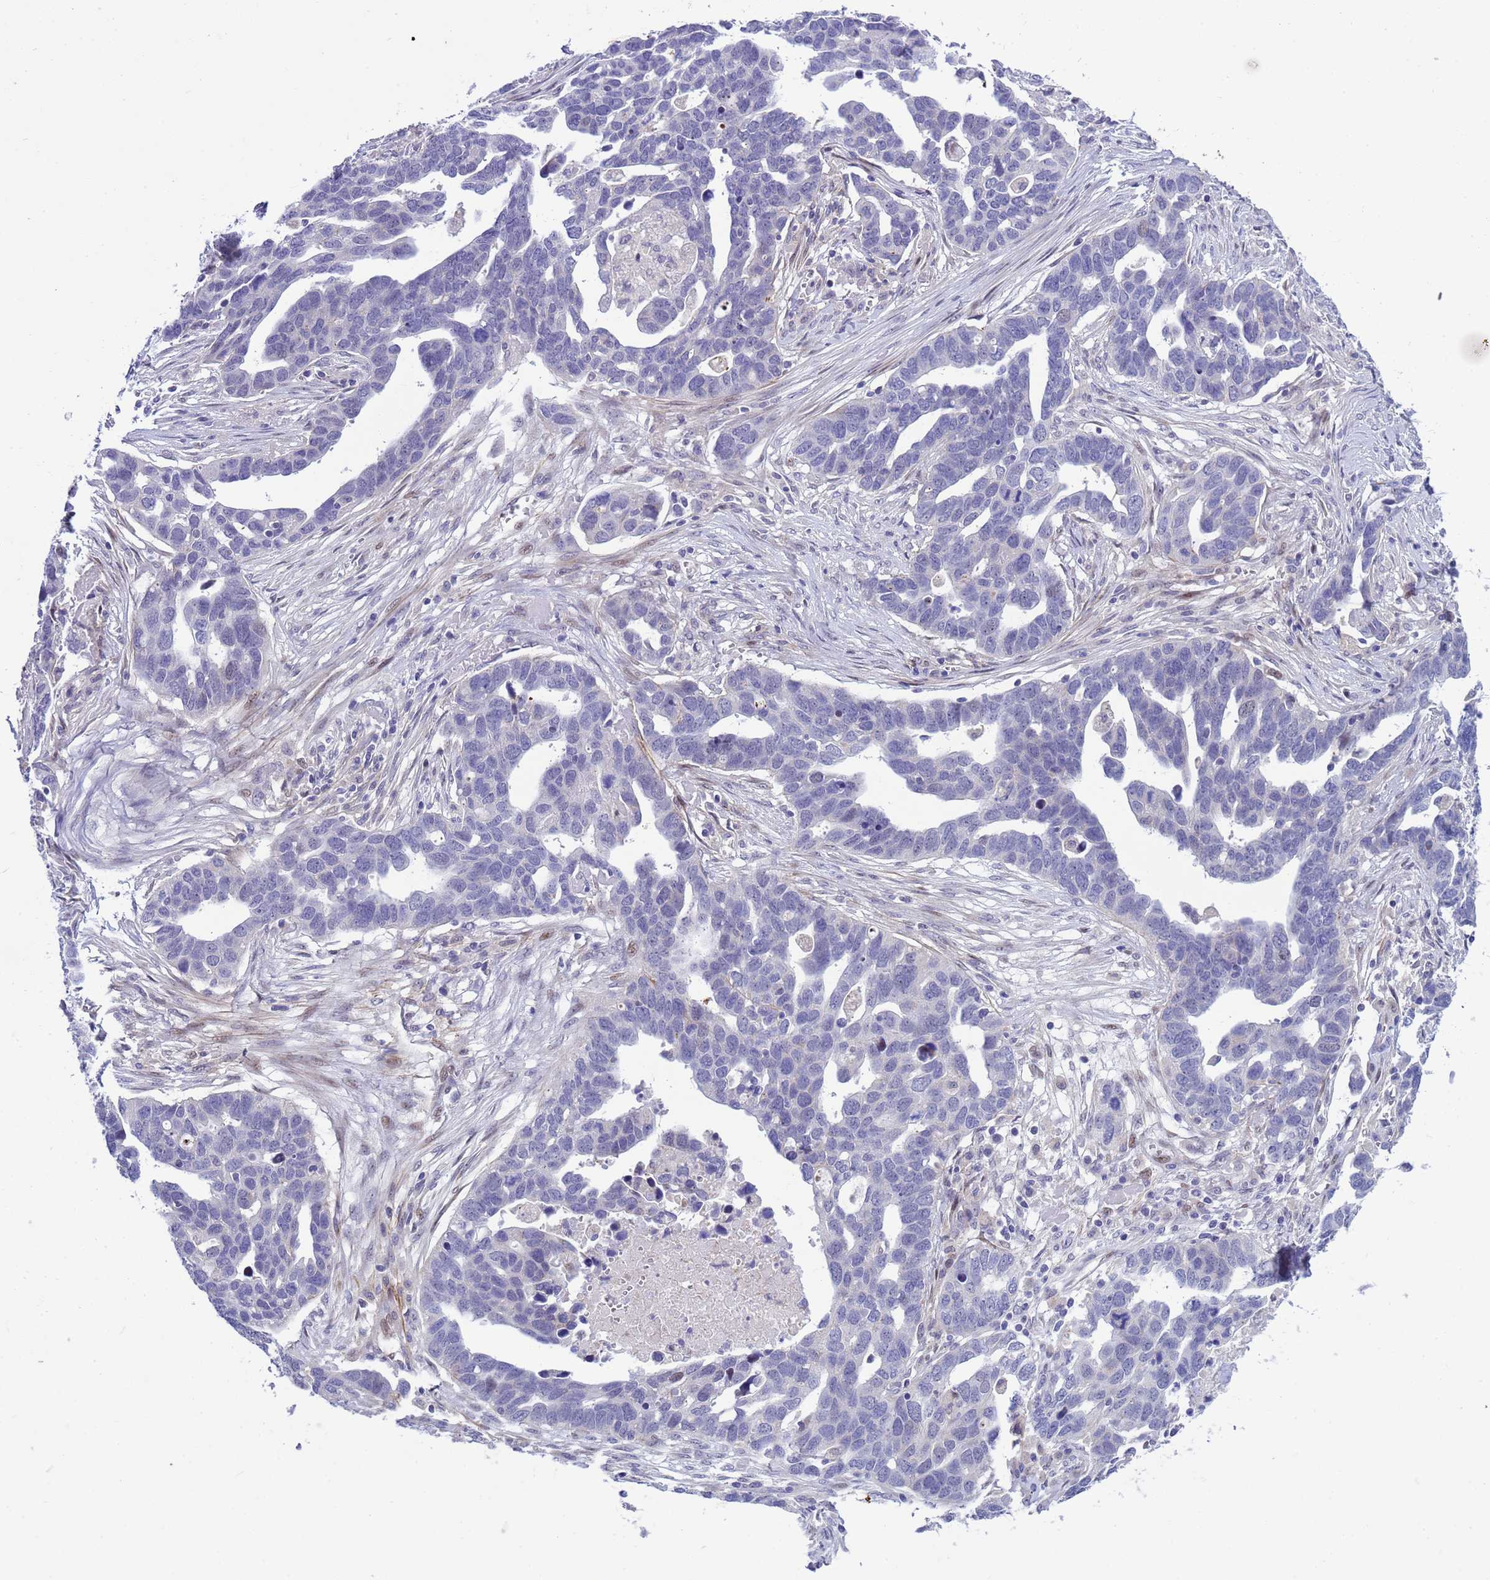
{"staining": {"intensity": "weak", "quantity": "<25%", "location": "nuclear"}, "tissue": "ovarian cancer", "cell_type": "Tumor cells", "image_type": "cancer", "snomed": [{"axis": "morphology", "description": "Cystadenocarcinoma, serous, NOS"}, {"axis": "topography", "description": "Ovary"}], "caption": "An immunohistochemistry (IHC) photomicrograph of ovarian serous cystadenocarcinoma is shown. There is no staining in tumor cells of ovarian serous cystadenocarcinoma.", "gene": "LRATD1", "patient": {"sex": "female", "age": 54}}